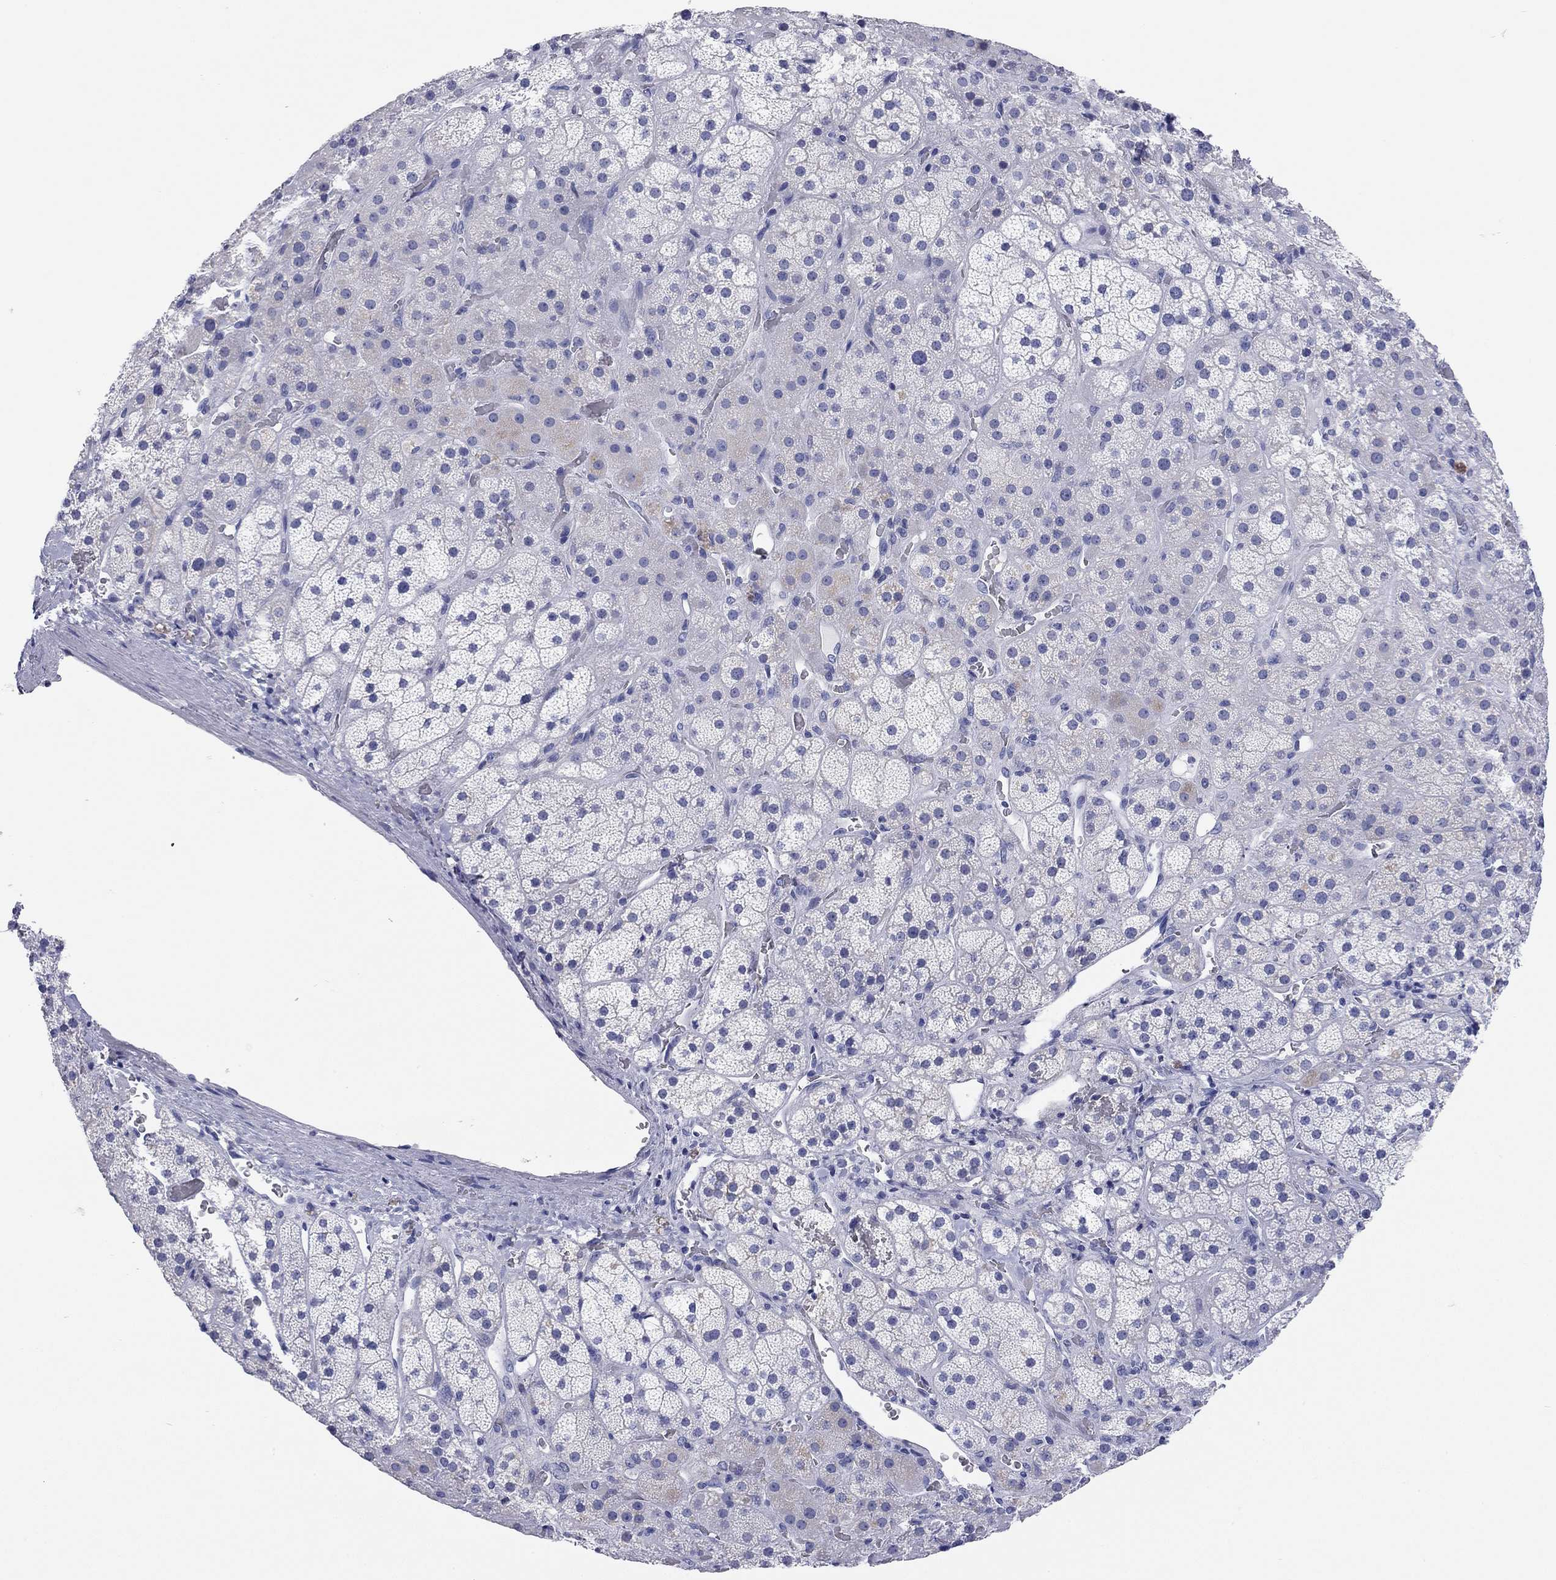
{"staining": {"intensity": "negative", "quantity": "none", "location": "none"}, "tissue": "adrenal gland", "cell_type": "Glandular cells", "image_type": "normal", "snomed": [{"axis": "morphology", "description": "Normal tissue, NOS"}, {"axis": "topography", "description": "Adrenal gland"}], "caption": "The immunohistochemistry (IHC) photomicrograph has no significant positivity in glandular cells of adrenal gland.", "gene": "ENSG00000269035", "patient": {"sex": "male", "age": 57}}